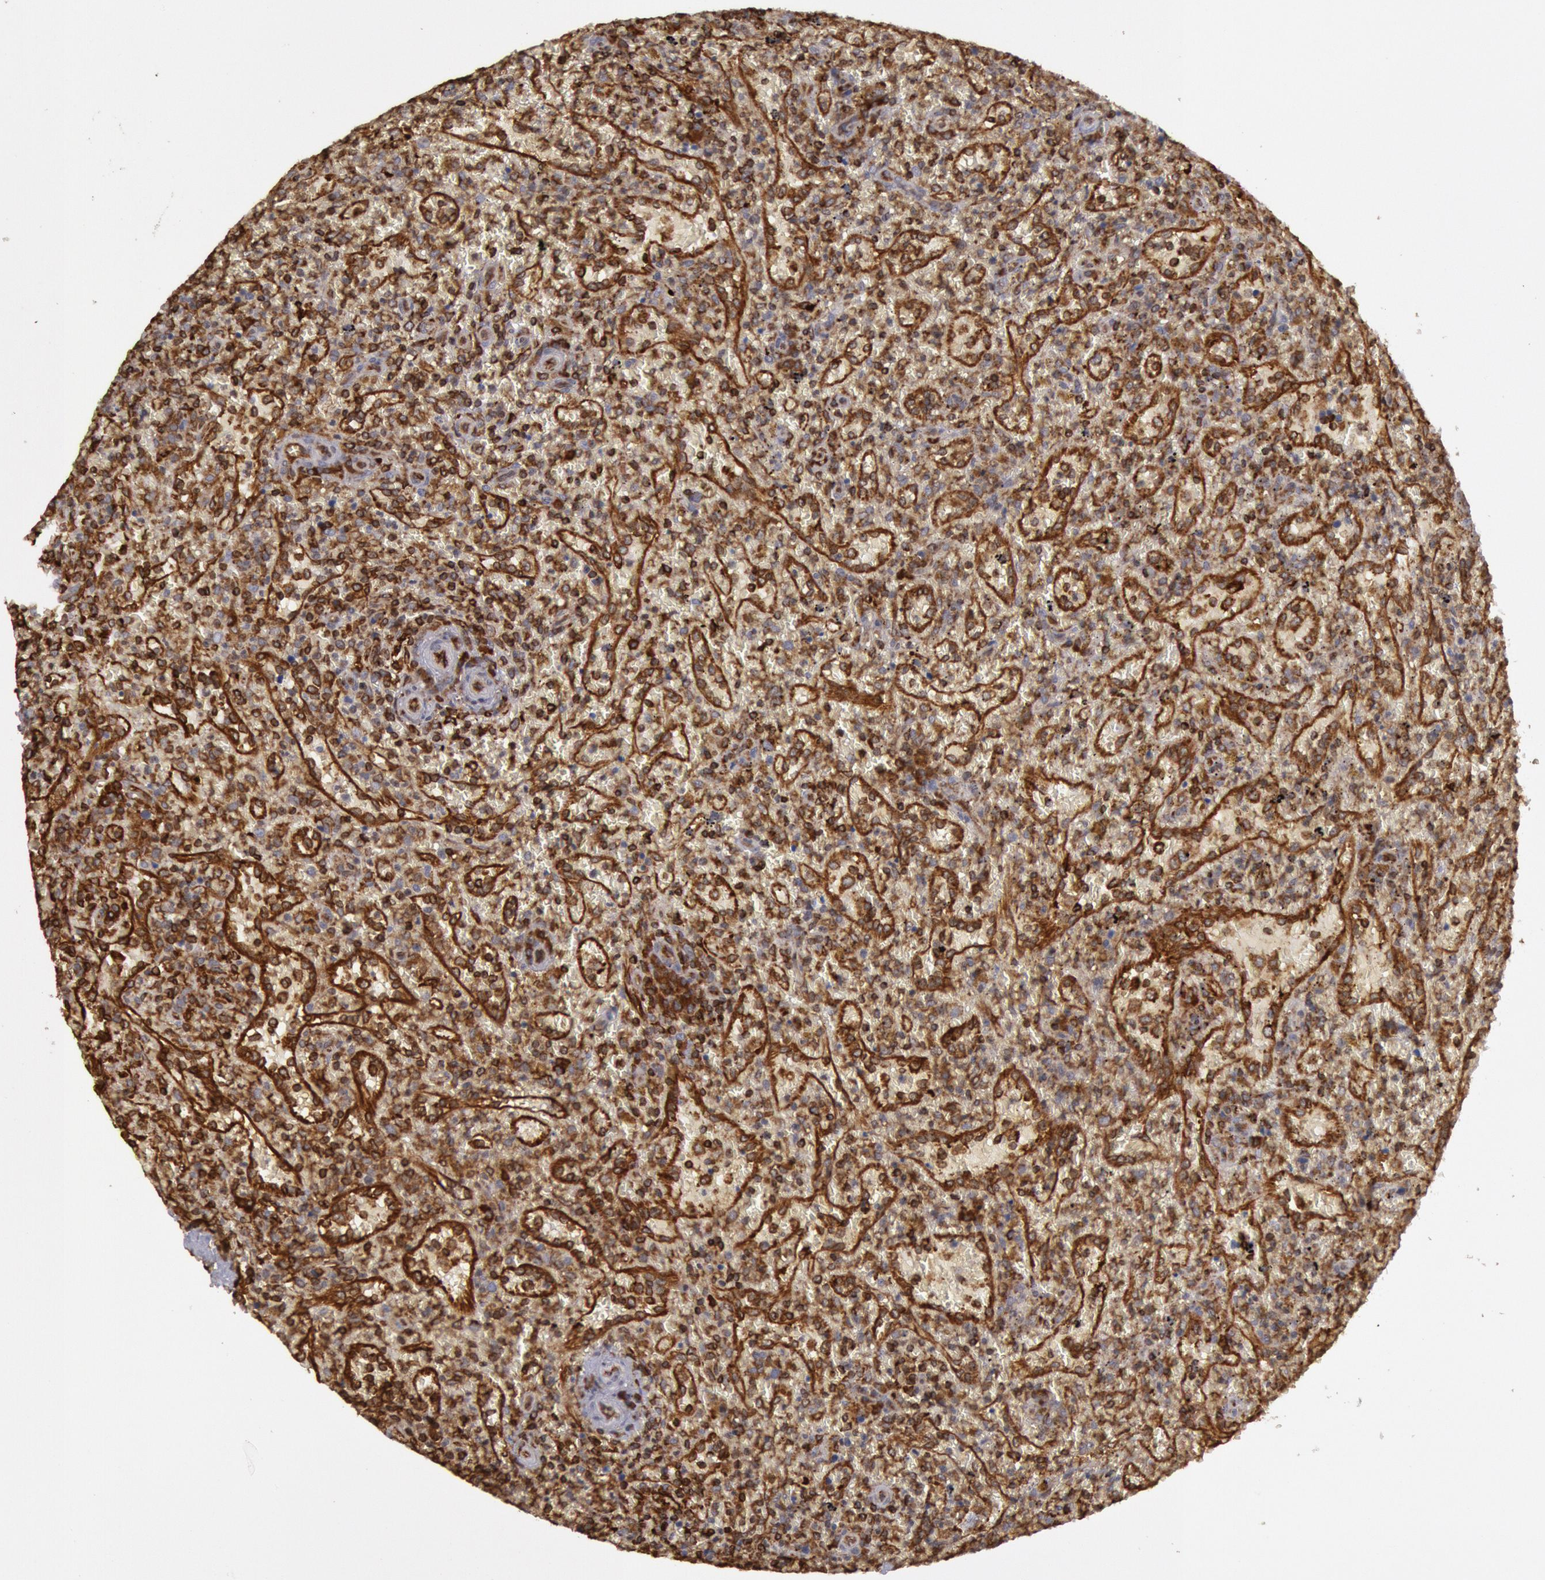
{"staining": {"intensity": "strong", "quantity": "25%-75%", "location": "cytoplasmic/membranous"}, "tissue": "lymphoma", "cell_type": "Tumor cells", "image_type": "cancer", "snomed": [{"axis": "morphology", "description": "Malignant lymphoma, non-Hodgkin's type, High grade"}, {"axis": "topography", "description": "Spleen"}, {"axis": "topography", "description": "Lymph node"}], "caption": "Malignant lymphoma, non-Hodgkin's type (high-grade) stained for a protein exhibits strong cytoplasmic/membranous positivity in tumor cells.", "gene": "TAP2", "patient": {"sex": "female", "age": 70}}